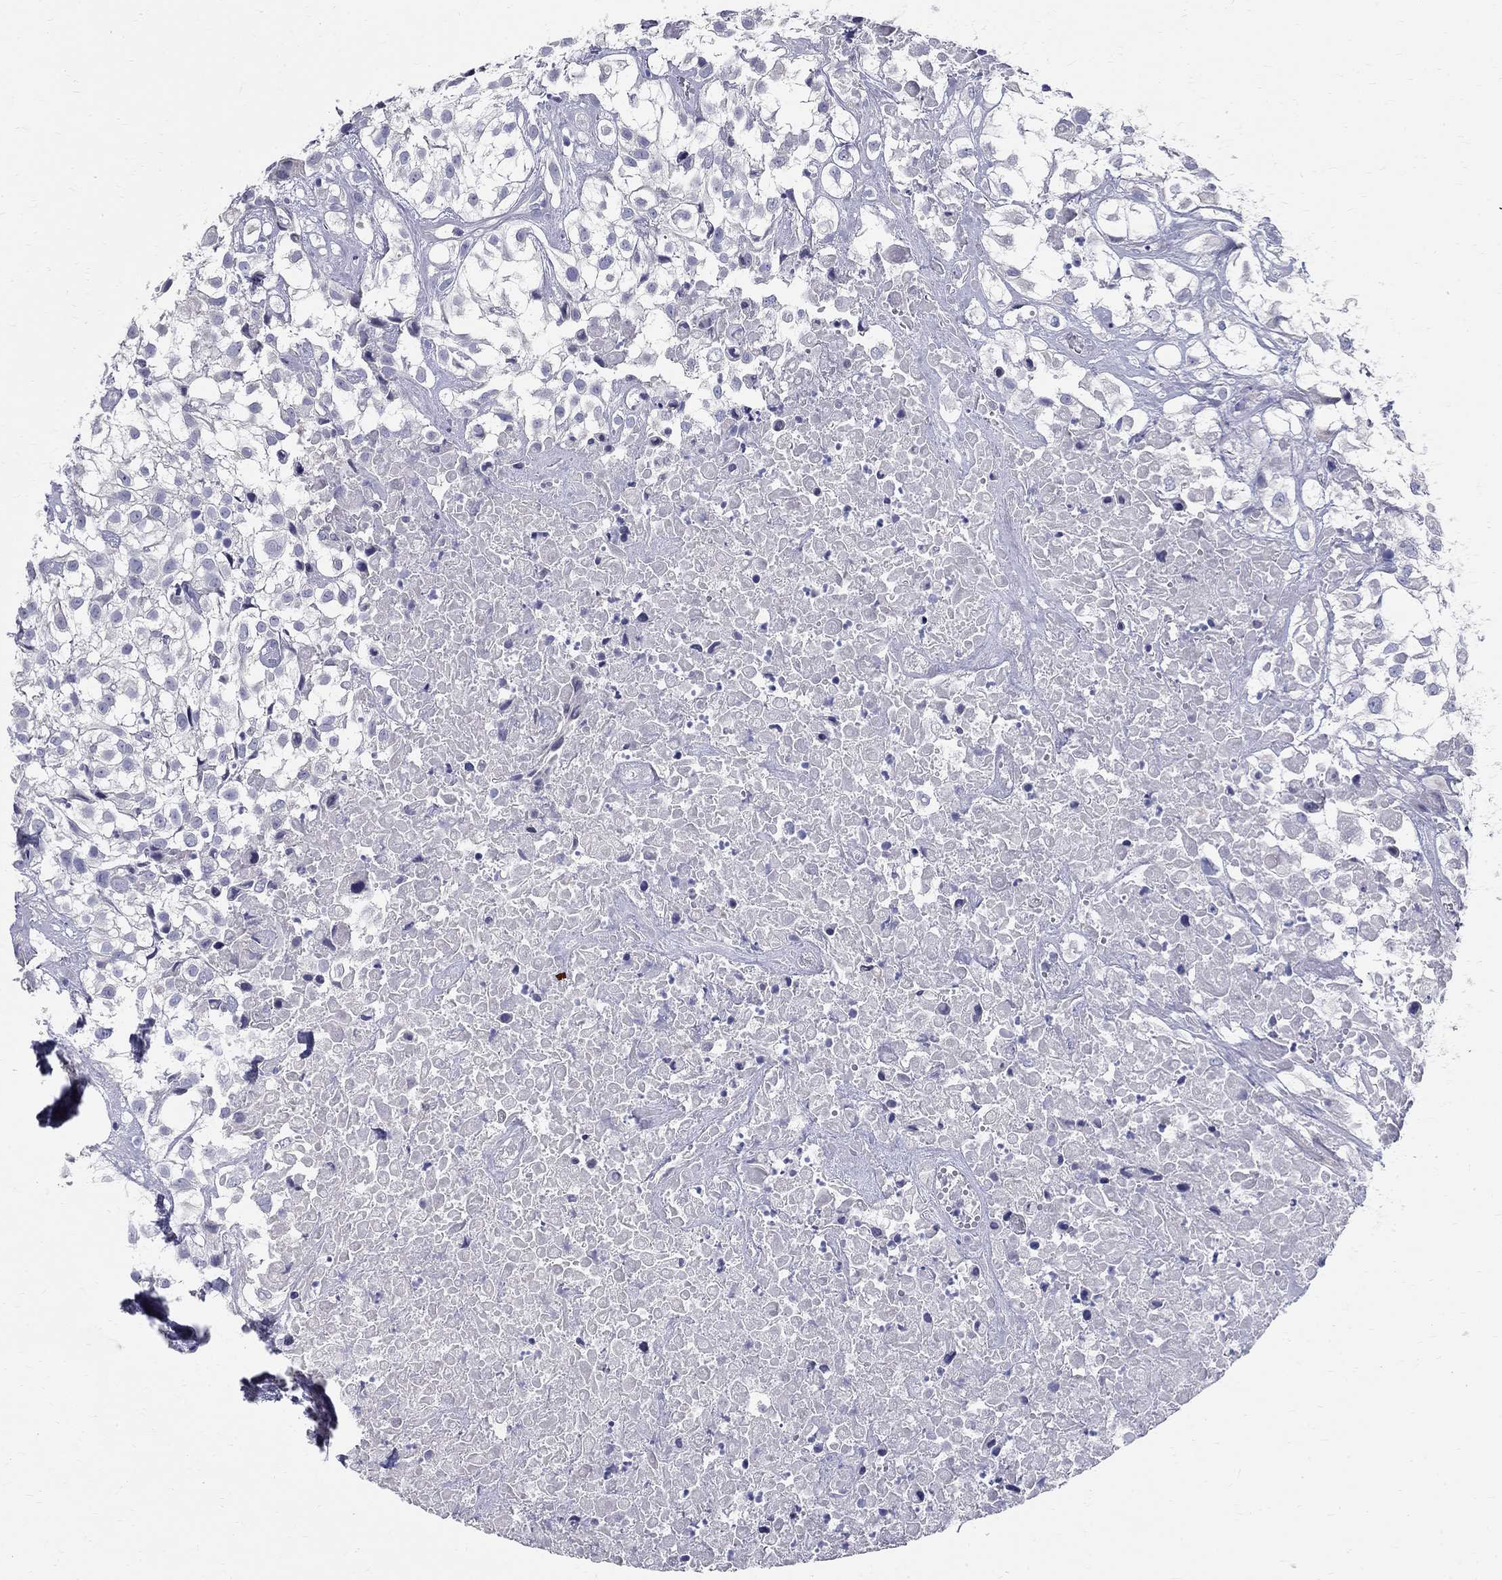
{"staining": {"intensity": "negative", "quantity": "none", "location": "none"}, "tissue": "urothelial cancer", "cell_type": "Tumor cells", "image_type": "cancer", "snomed": [{"axis": "morphology", "description": "Urothelial carcinoma, High grade"}, {"axis": "topography", "description": "Urinary bladder"}], "caption": "Immunohistochemistry of high-grade urothelial carcinoma reveals no staining in tumor cells. (DAB (3,3'-diaminobenzidine) IHC with hematoxylin counter stain).", "gene": "TGM4", "patient": {"sex": "male", "age": 56}}